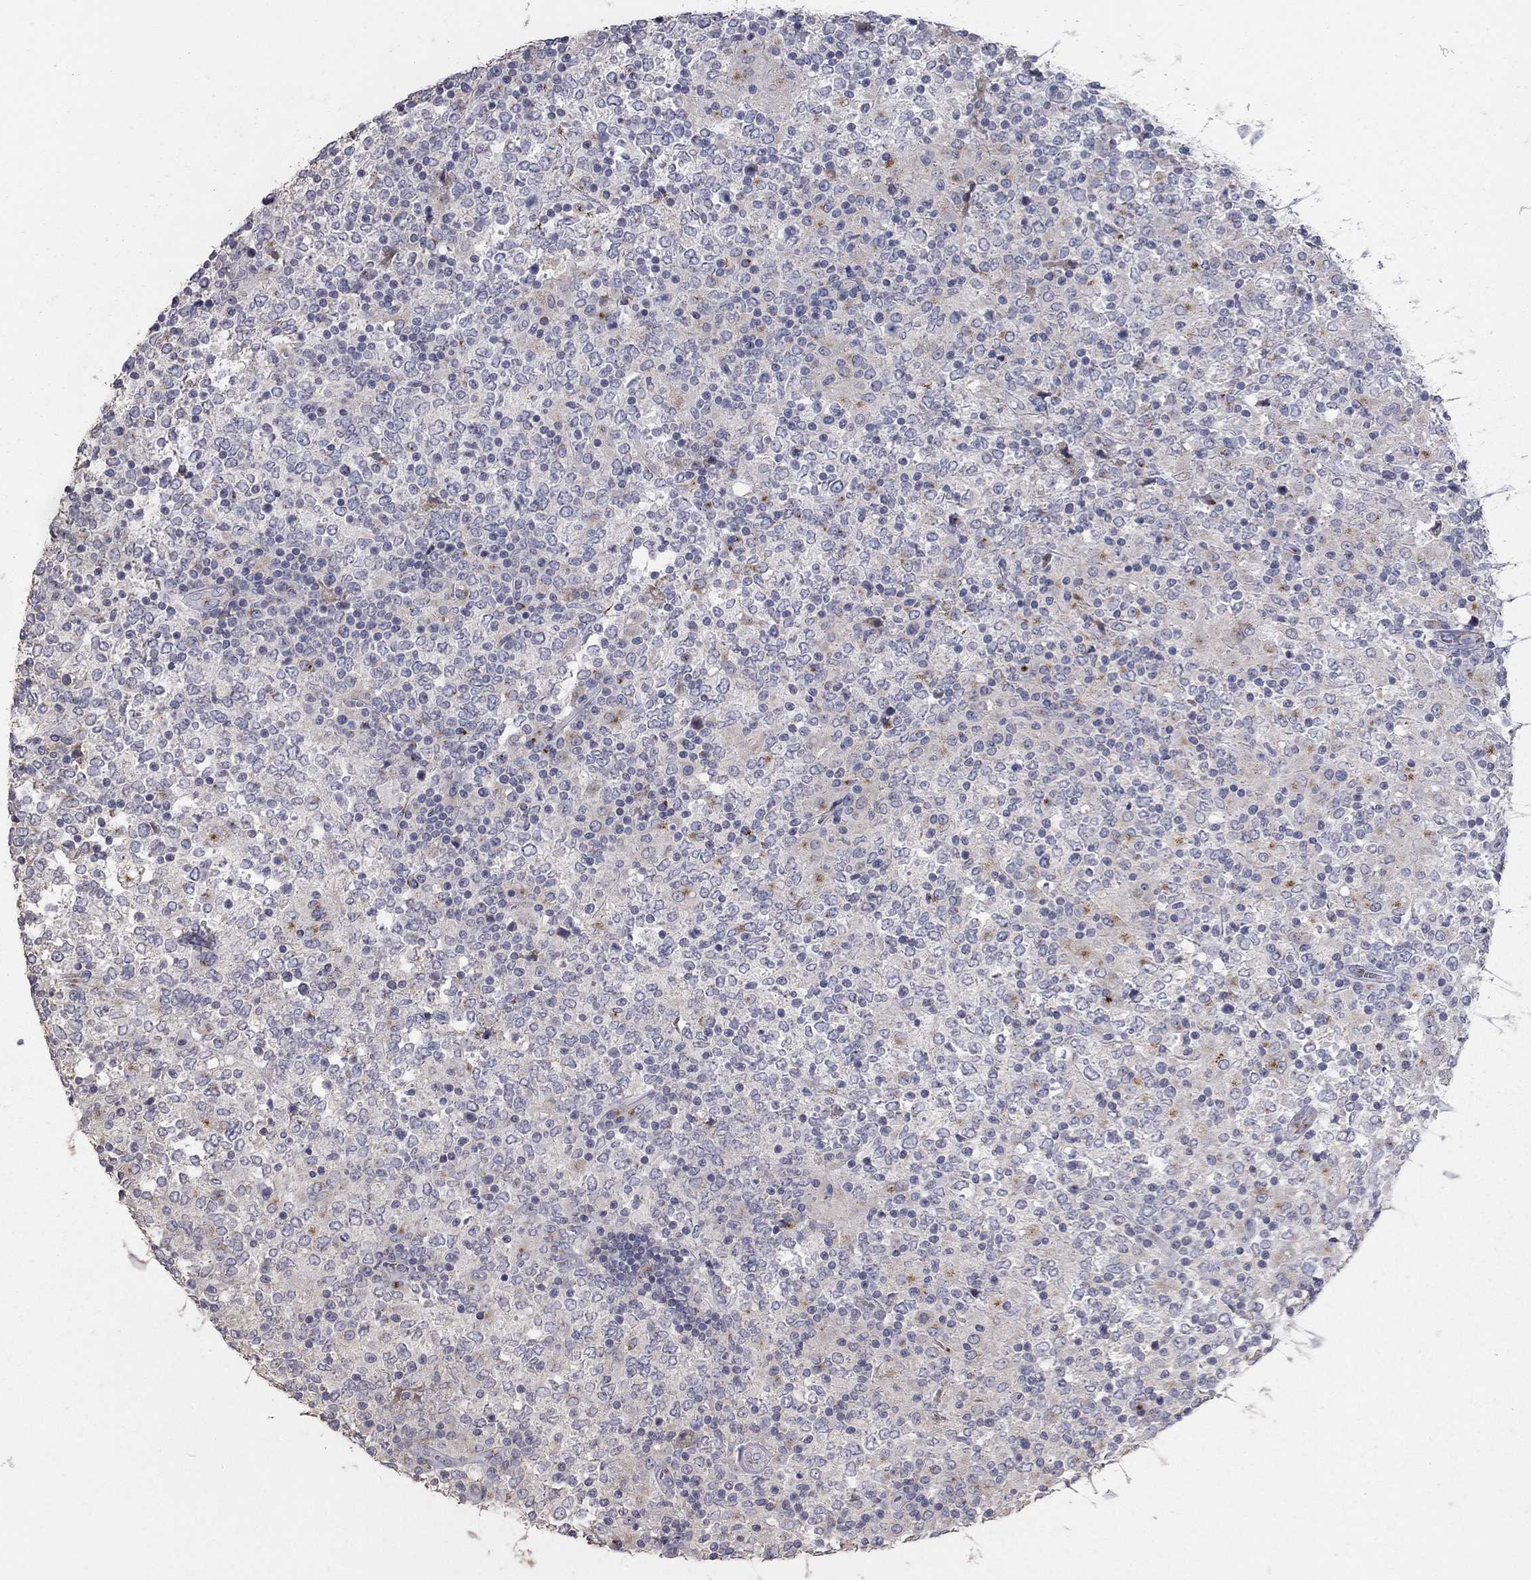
{"staining": {"intensity": "negative", "quantity": "none", "location": "none"}, "tissue": "lymphoma", "cell_type": "Tumor cells", "image_type": "cancer", "snomed": [{"axis": "morphology", "description": "Malignant lymphoma, non-Hodgkin's type, High grade"}, {"axis": "topography", "description": "Lymph node"}], "caption": "Immunohistochemical staining of lymphoma displays no significant expression in tumor cells.", "gene": "KIAA0319L", "patient": {"sex": "female", "age": 84}}